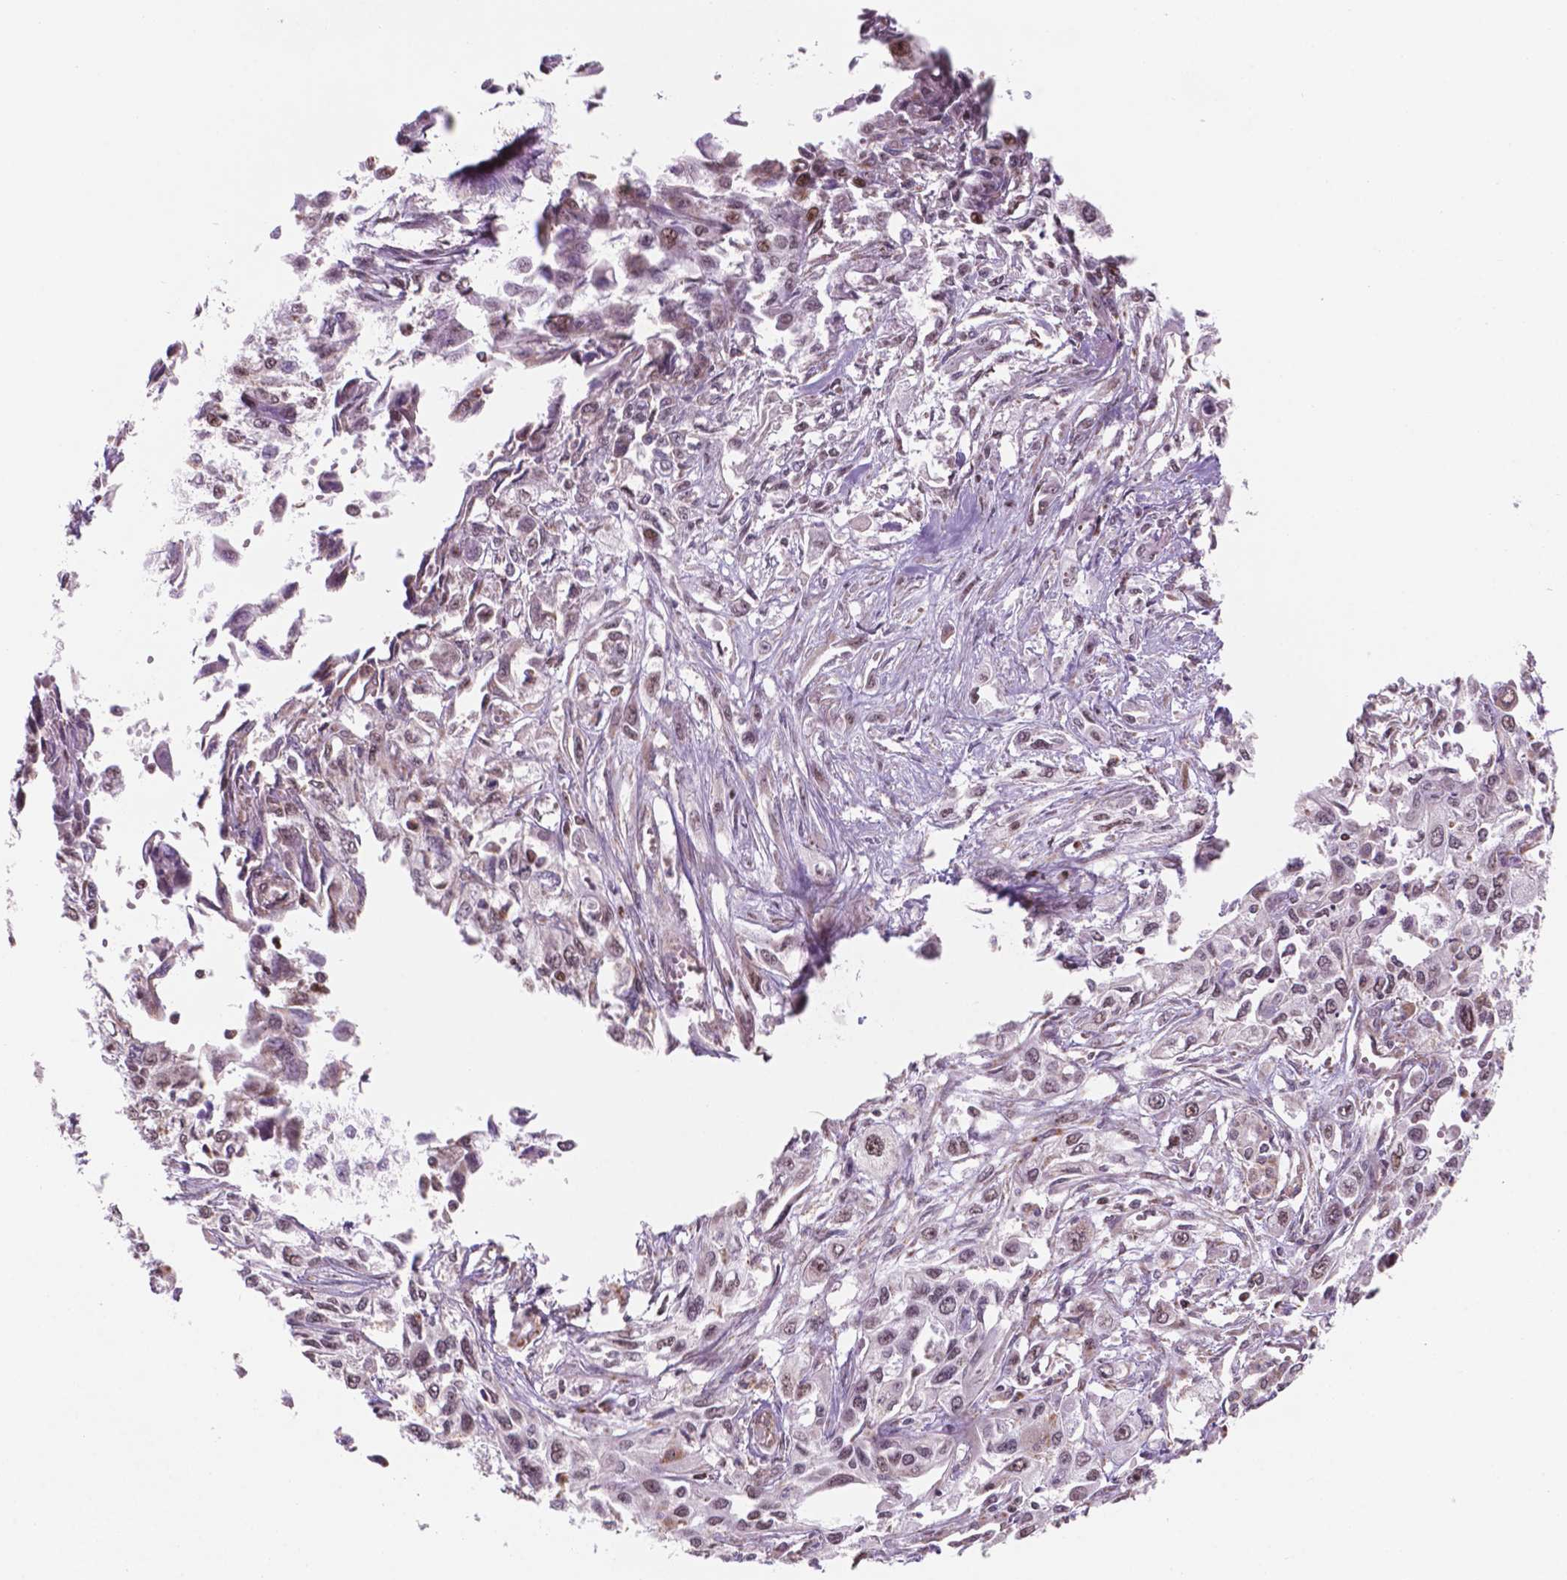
{"staining": {"intensity": "moderate", "quantity": "25%-75%", "location": "nuclear"}, "tissue": "pancreatic cancer", "cell_type": "Tumor cells", "image_type": "cancer", "snomed": [{"axis": "morphology", "description": "Adenocarcinoma, NOS"}, {"axis": "topography", "description": "Pancreas"}], "caption": "Immunohistochemical staining of pancreatic cancer demonstrates medium levels of moderate nuclear staining in about 25%-75% of tumor cells.", "gene": "NDUFA10", "patient": {"sex": "female", "age": 55}}